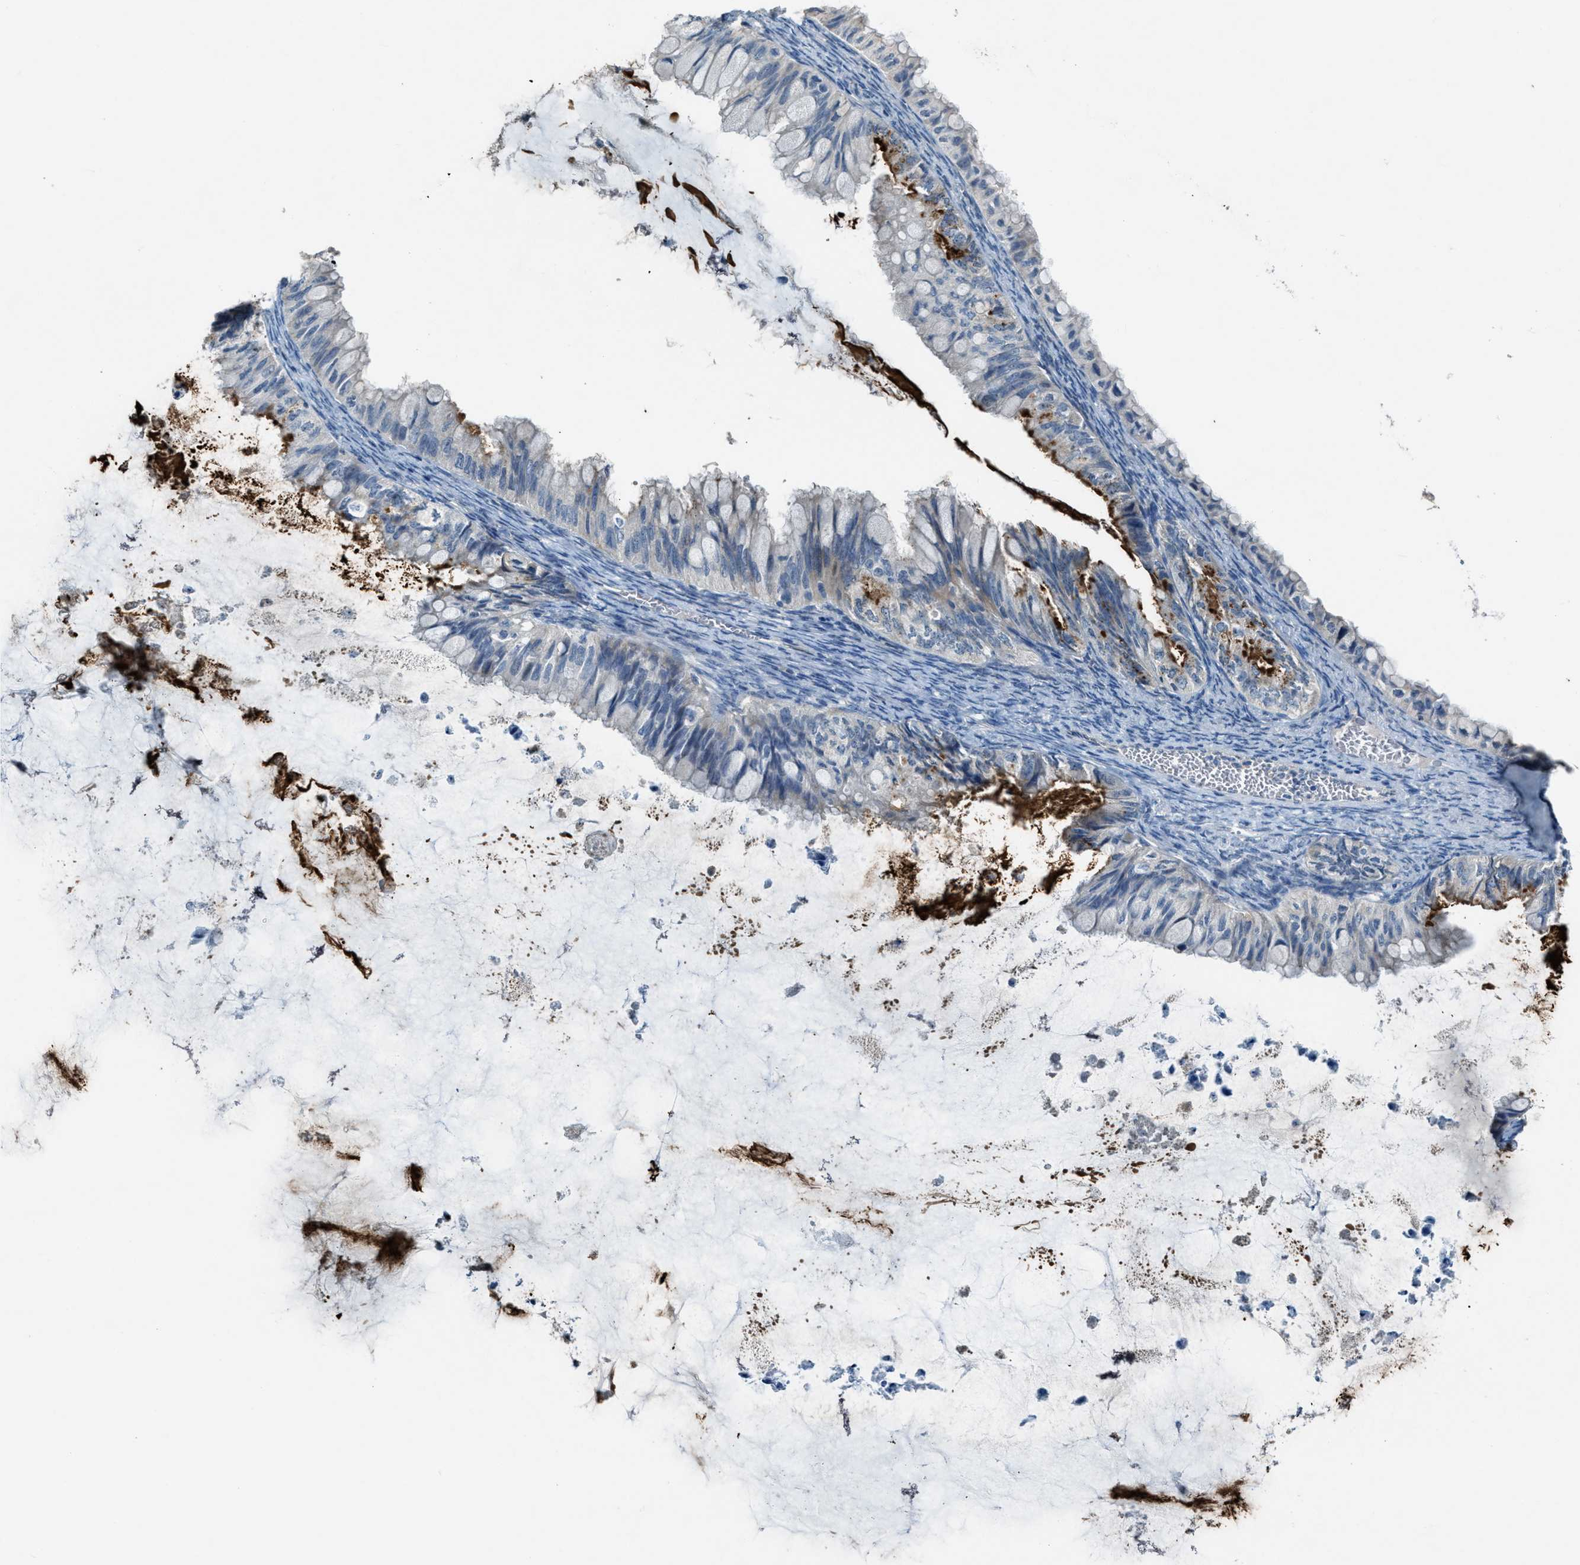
{"staining": {"intensity": "negative", "quantity": "none", "location": "none"}, "tissue": "ovarian cancer", "cell_type": "Tumor cells", "image_type": "cancer", "snomed": [{"axis": "morphology", "description": "Cystadenocarcinoma, mucinous, NOS"}, {"axis": "topography", "description": "Ovary"}], "caption": "DAB (3,3'-diaminobenzidine) immunohistochemical staining of mucinous cystadenocarcinoma (ovarian) demonstrates no significant positivity in tumor cells.", "gene": "CDON", "patient": {"sex": "female", "age": 80}}